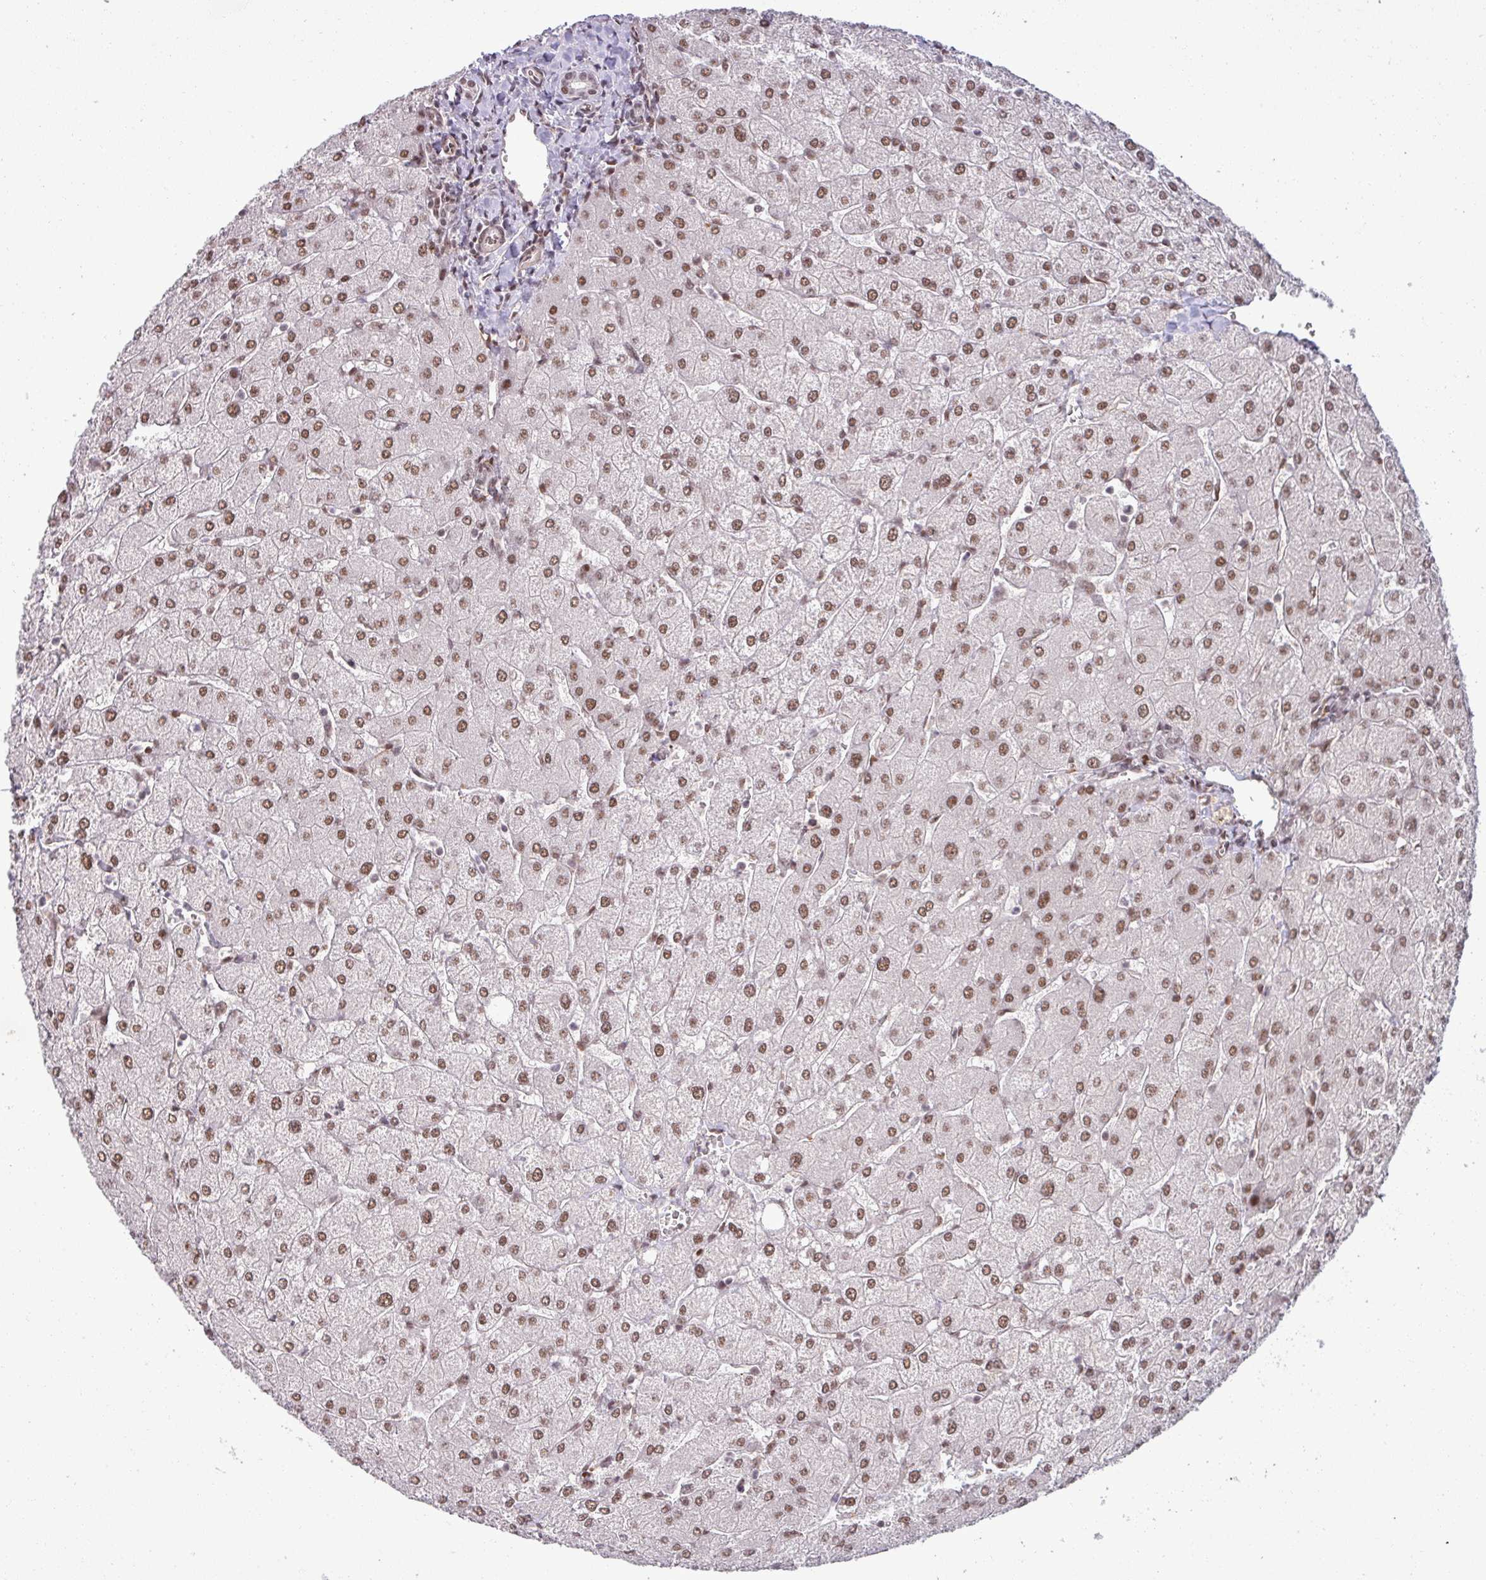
{"staining": {"intensity": "weak", "quantity": ">75%", "location": "nuclear"}, "tissue": "liver", "cell_type": "Cholangiocytes", "image_type": "normal", "snomed": [{"axis": "morphology", "description": "Normal tissue, NOS"}, {"axis": "topography", "description": "Liver"}], "caption": "Immunohistochemistry (DAB (3,3'-diaminobenzidine)) staining of normal human liver displays weak nuclear protein expression in approximately >75% of cholangiocytes. (IHC, brightfield microscopy, high magnification).", "gene": "PTPN20", "patient": {"sex": "male", "age": 55}}